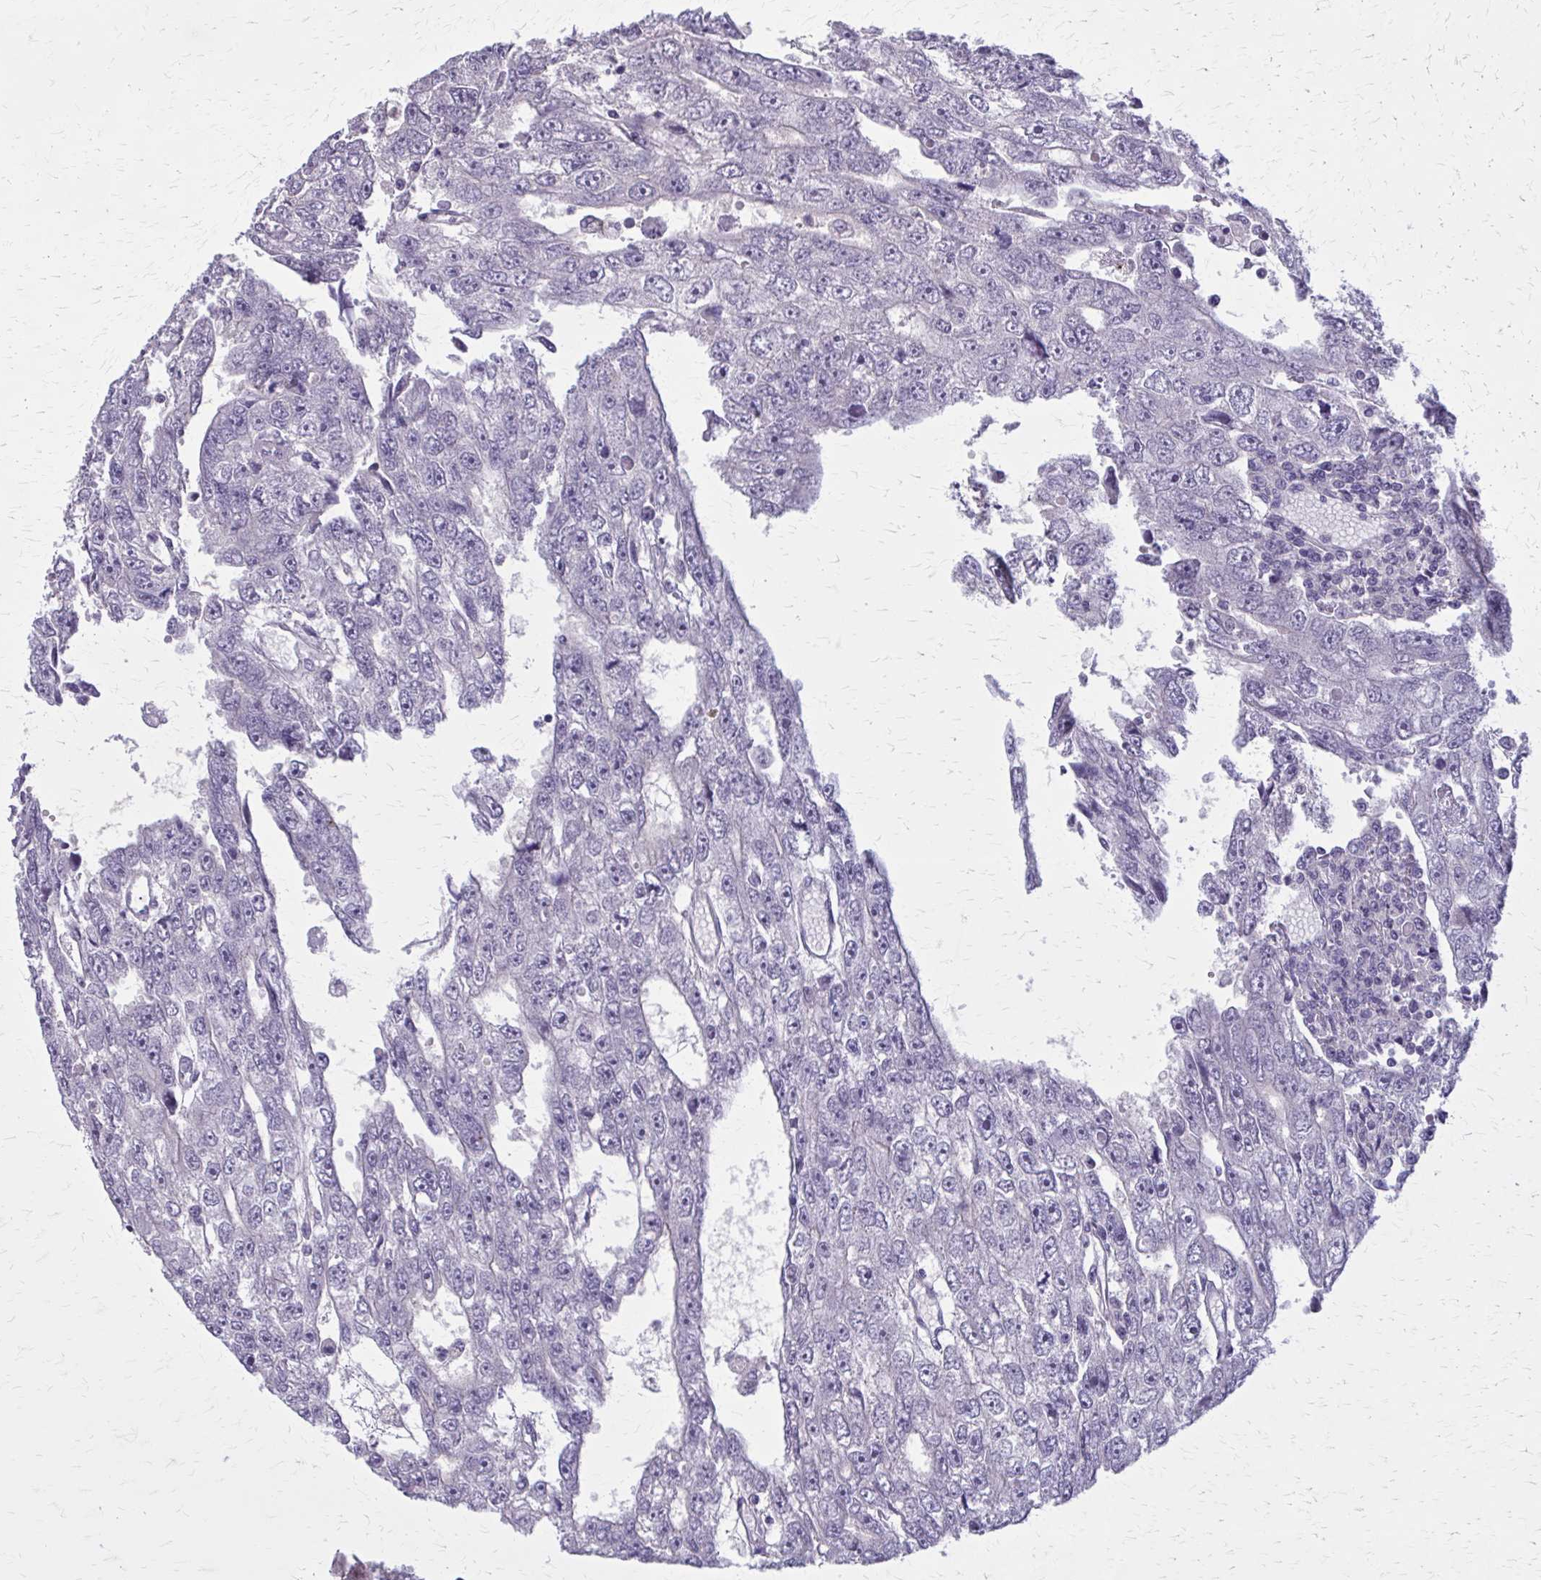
{"staining": {"intensity": "negative", "quantity": "none", "location": "none"}, "tissue": "testis cancer", "cell_type": "Tumor cells", "image_type": "cancer", "snomed": [{"axis": "morphology", "description": "Carcinoma, Embryonal, NOS"}, {"axis": "topography", "description": "Testis"}], "caption": "DAB immunohistochemical staining of human testis cancer demonstrates no significant expression in tumor cells.", "gene": "OR4A47", "patient": {"sex": "male", "age": 20}}